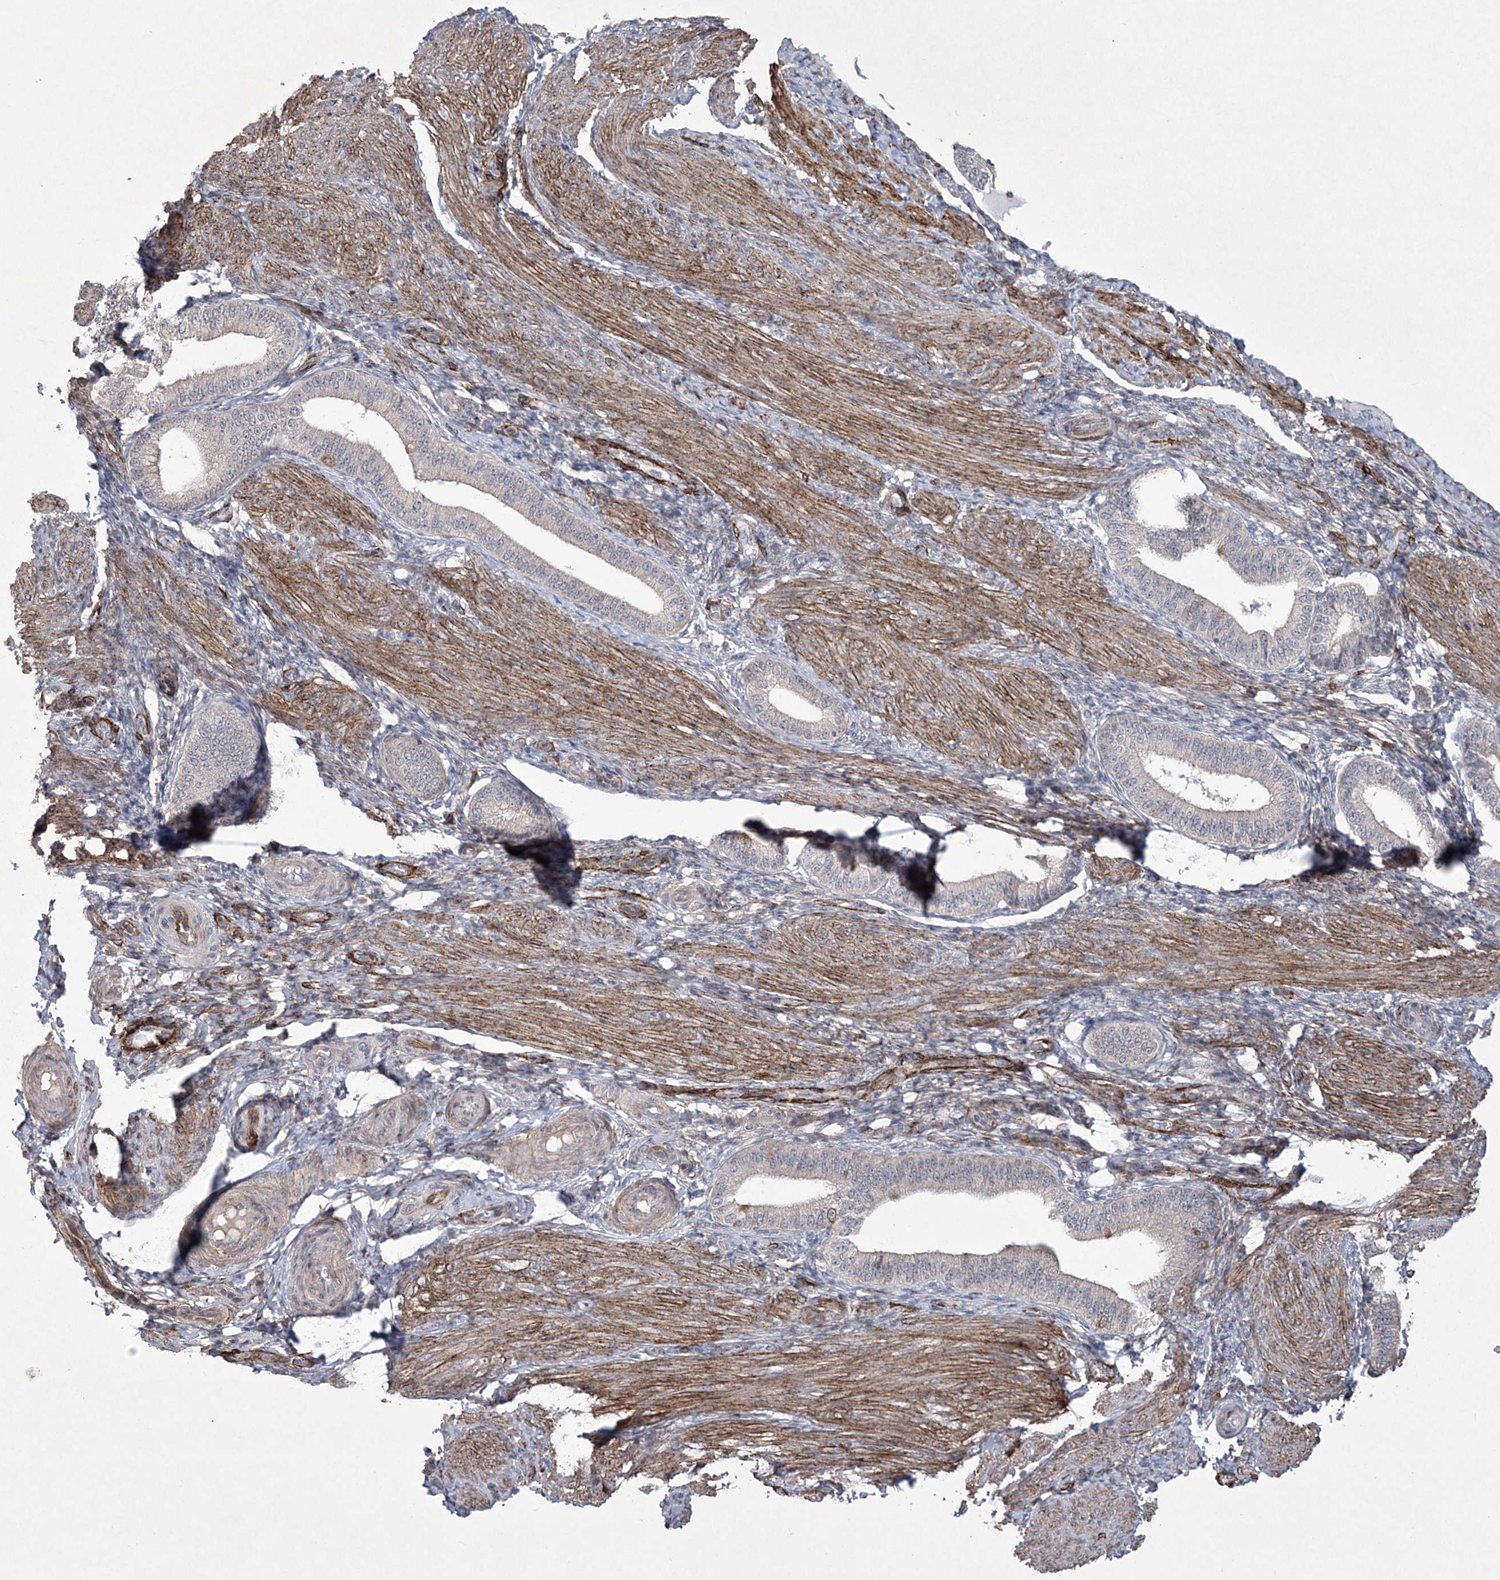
{"staining": {"intensity": "weak", "quantity": "<25%", "location": "cytoplasmic/membranous"}, "tissue": "endometrium", "cell_type": "Cells in endometrial stroma", "image_type": "normal", "snomed": [{"axis": "morphology", "description": "Normal tissue, NOS"}, {"axis": "topography", "description": "Endometrium"}], "caption": "Immunohistochemical staining of normal endometrium shows no significant expression in cells in endometrial stroma. Nuclei are stained in blue.", "gene": "DPCD", "patient": {"sex": "female", "age": 39}}